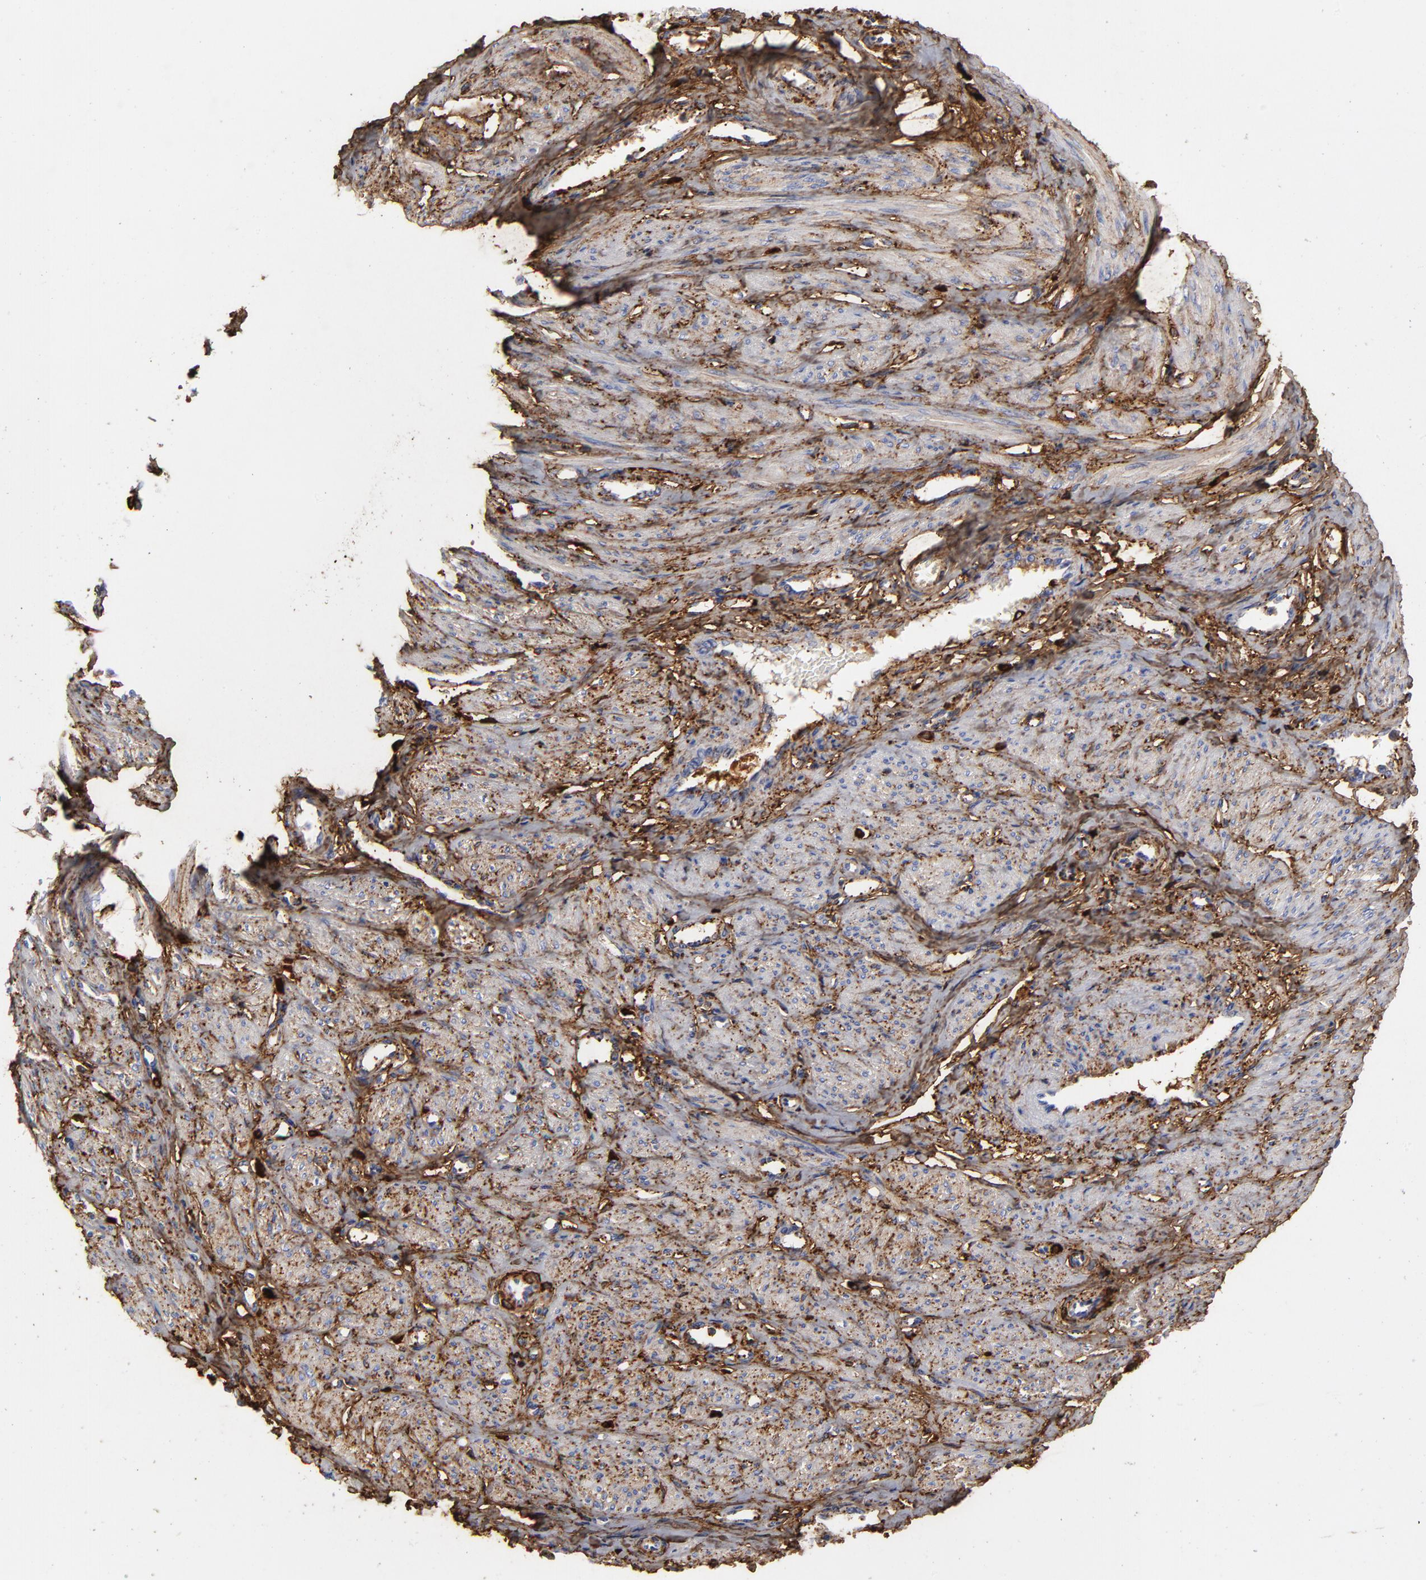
{"staining": {"intensity": "strong", "quantity": ">75%", "location": "cytoplasmic/membranous"}, "tissue": "smooth muscle", "cell_type": "Smooth muscle cells", "image_type": "normal", "snomed": [{"axis": "morphology", "description": "Normal tissue, NOS"}, {"axis": "topography", "description": "Smooth muscle"}, {"axis": "topography", "description": "Uterus"}], "caption": "Protein staining demonstrates strong cytoplasmic/membranous positivity in approximately >75% of smooth muscle cells in benign smooth muscle.", "gene": "DCN", "patient": {"sex": "female", "age": 39}}